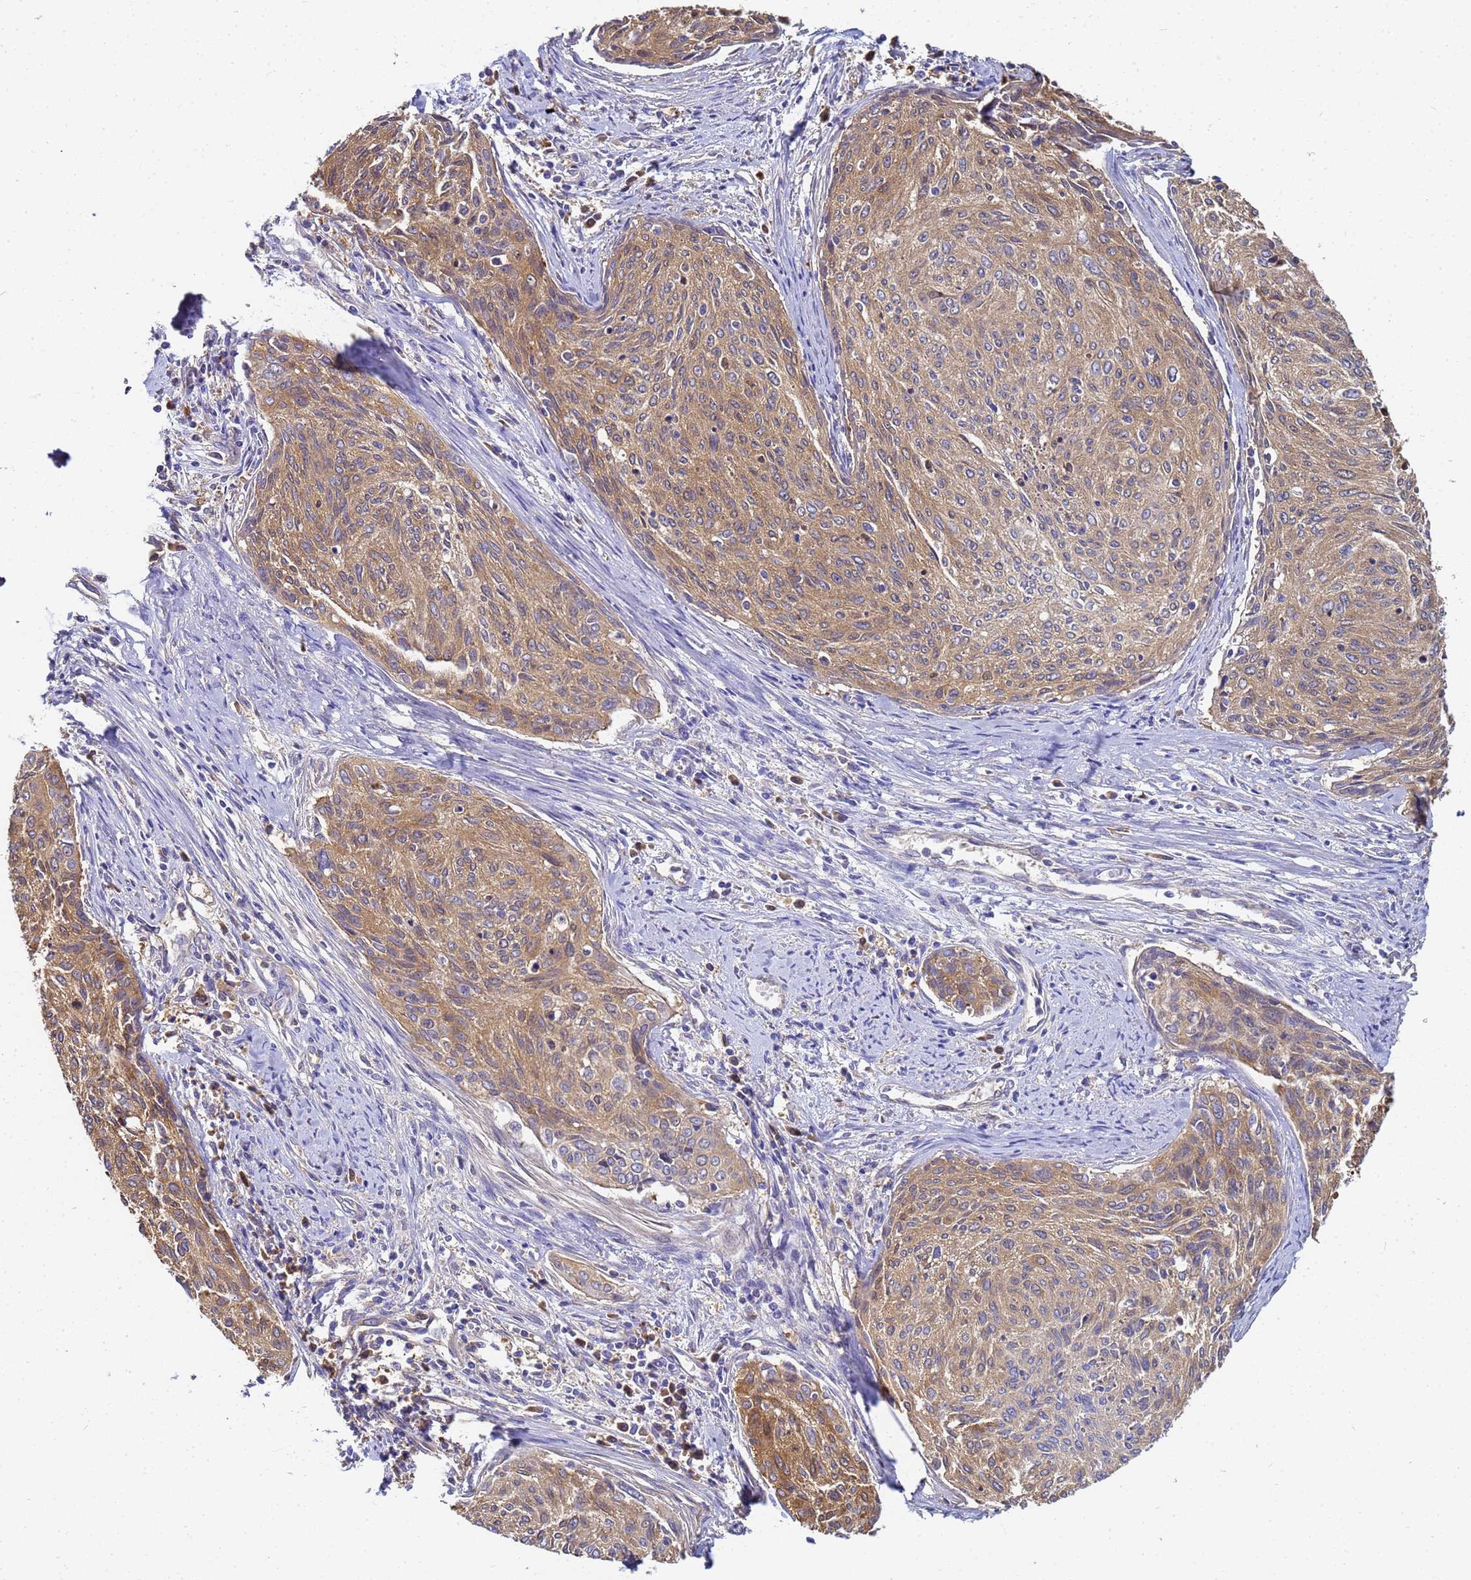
{"staining": {"intensity": "moderate", "quantity": ">75%", "location": "cytoplasmic/membranous"}, "tissue": "cervical cancer", "cell_type": "Tumor cells", "image_type": "cancer", "snomed": [{"axis": "morphology", "description": "Squamous cell carcinoma, NOS"}, {"axis": "topography", "description": "Cervix"}], "caption": "An immunohistochemistry image of neoplastic tissue is shown. Protein staining in brown highlights moderate cytoplasmic/membranous positivity in squamous cell carcinoma (cervical) within tumor cells. Immunohistochemistry stains the protein in brown and the nuclei are stained blue.", "gene": "NME1-NME2", "patient": {"sex": "female", "age": 55}}